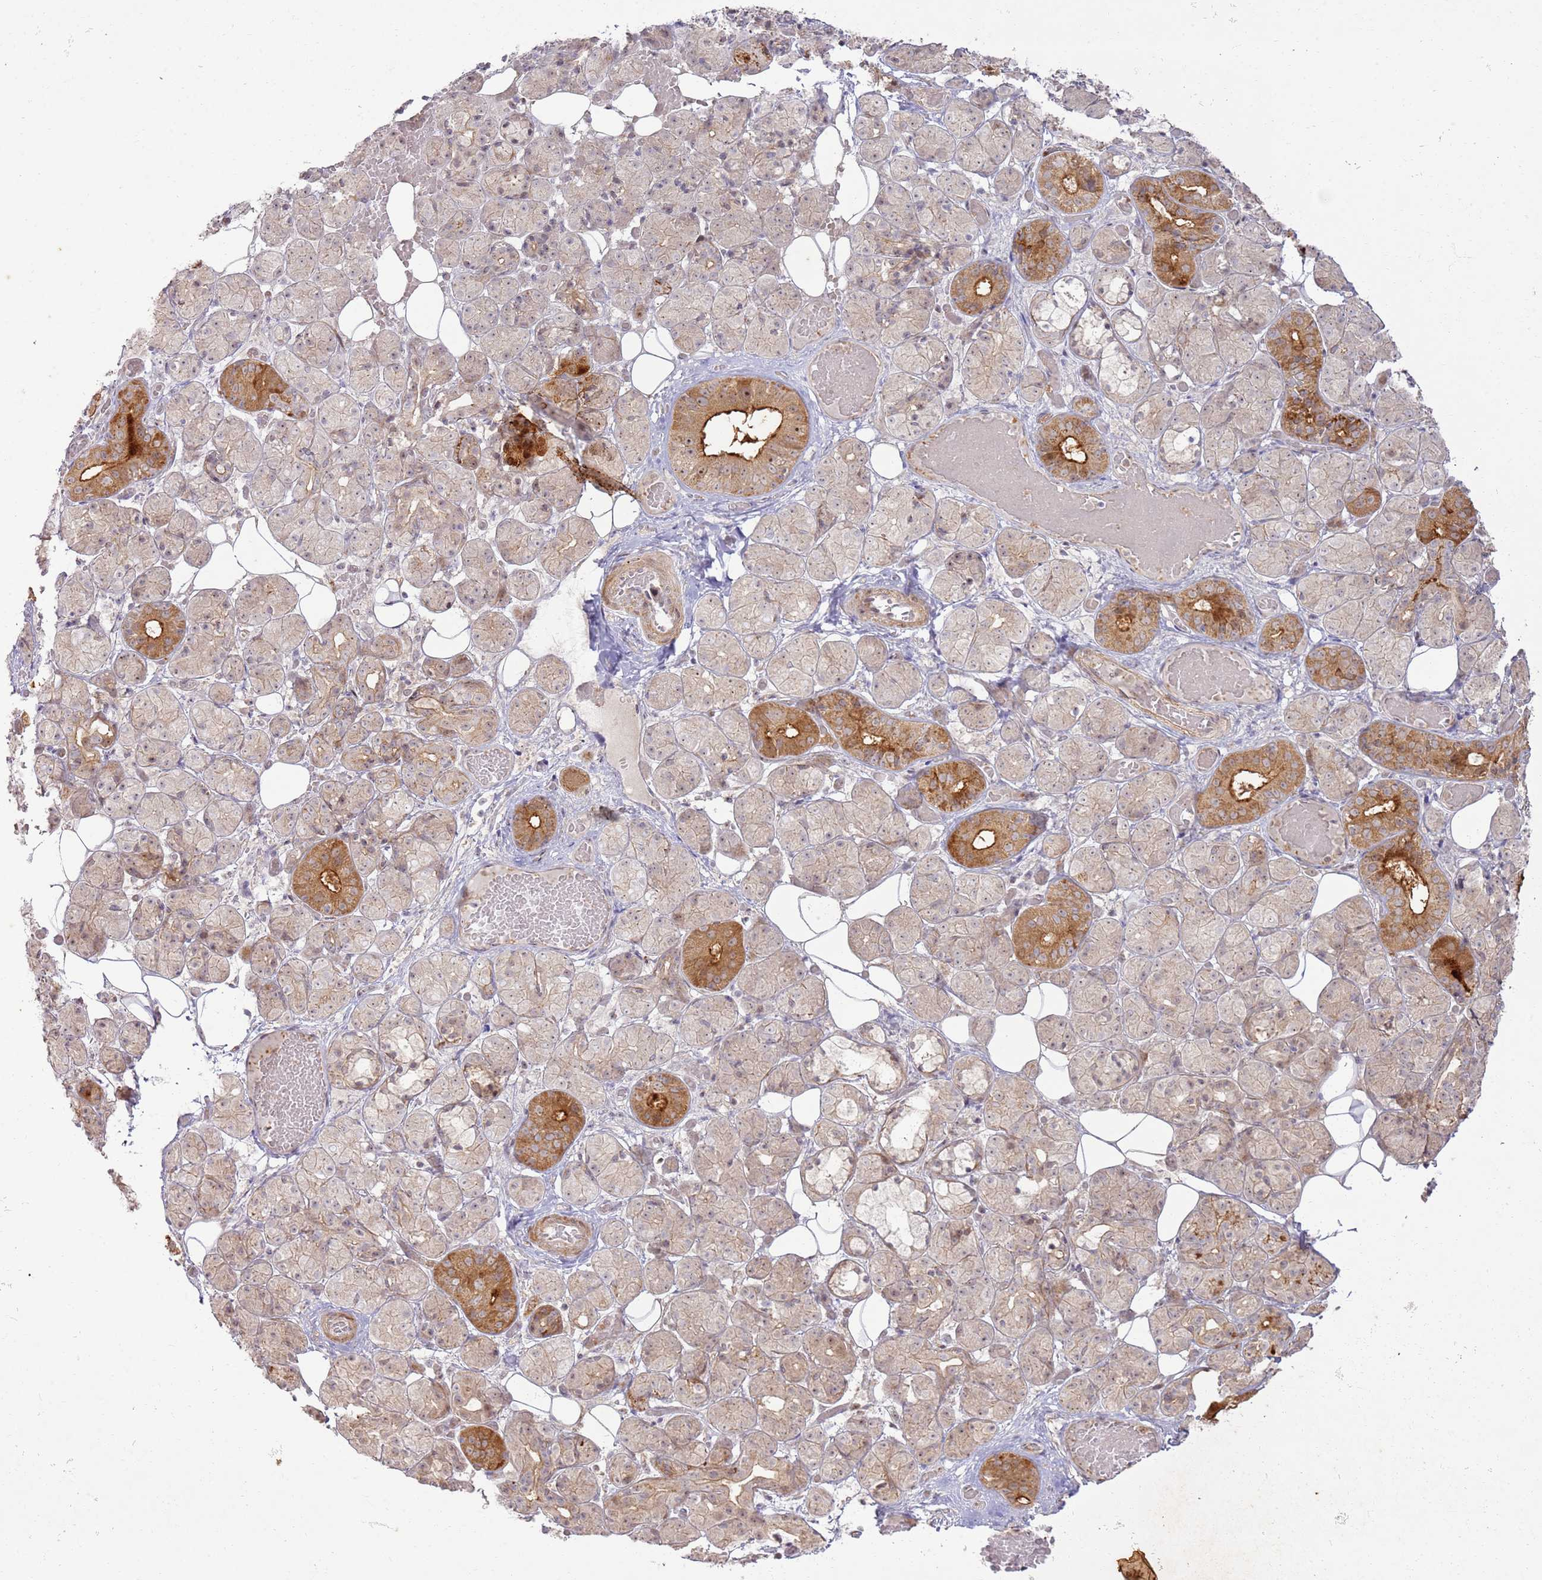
{"staining": {"intensity": "strong", "quantity": "<25%", "location": "cytoplasmic/membranous,nuclear"}, "tissue": "salivary gland", "cell_type": "Glandular cells", "image_type": "normal", "snomed": [{"axis": "morphology", "description": "Normal tissue, NOS"}, {"axis": "topography", "description": "Salivary gland"}], "caption": "Immunohistochemical staining of unremarkable human salivary gland reveals <25% levels of strong cytoplasmic/membranous,nuclear protein positivity in approximately <25% of glandular cells.", "gene": "CNPY1", "patient": {"sex": "male", "age": 63}}